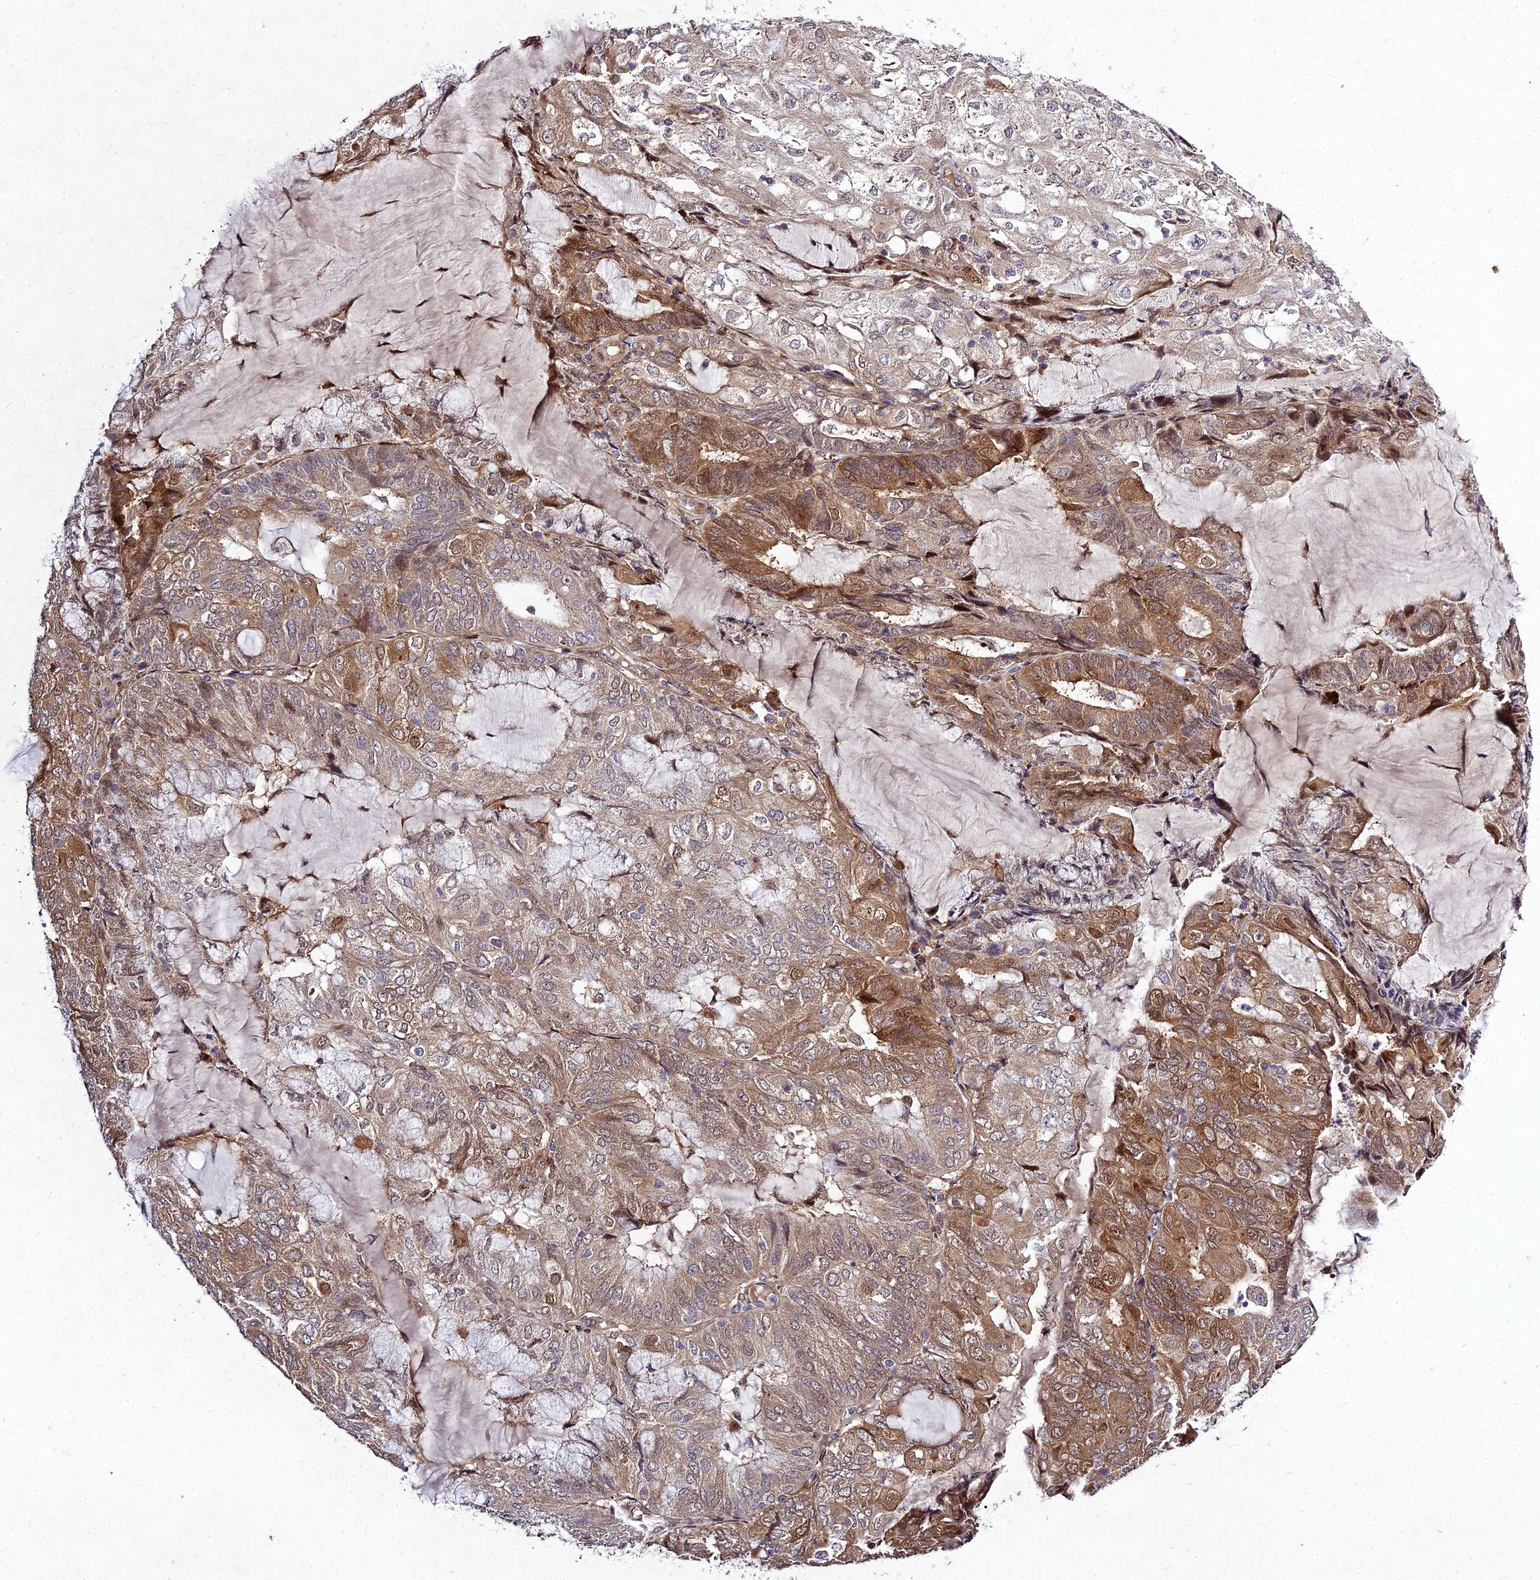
{"staining": {"intensity": "moderate", "quantity": "25%-75%", "location": "cytoplasmic/membranous,nuclear"}, "tissue": "endometrial cancer", "cell_type": "Tumor cells", "image_type": "cancer", "snomed": [{"axis": "morphology", "description": "Adenocarcinoma, NOS"}, {"axis": "topography", "description": "Endometrium"}], "caption": "Immunohistochemistry (IHC) (DAB) staining of human endometrial adenocarcinoma reveals moderate cytoplasmic/membranous and nuclear protein expression in about 25%-75% of tumor cells. (Brightfield microscopy of DAB IHC at high magnification).", "gene": "MKKS", "patient": {"sex": "female", "age": 81}}